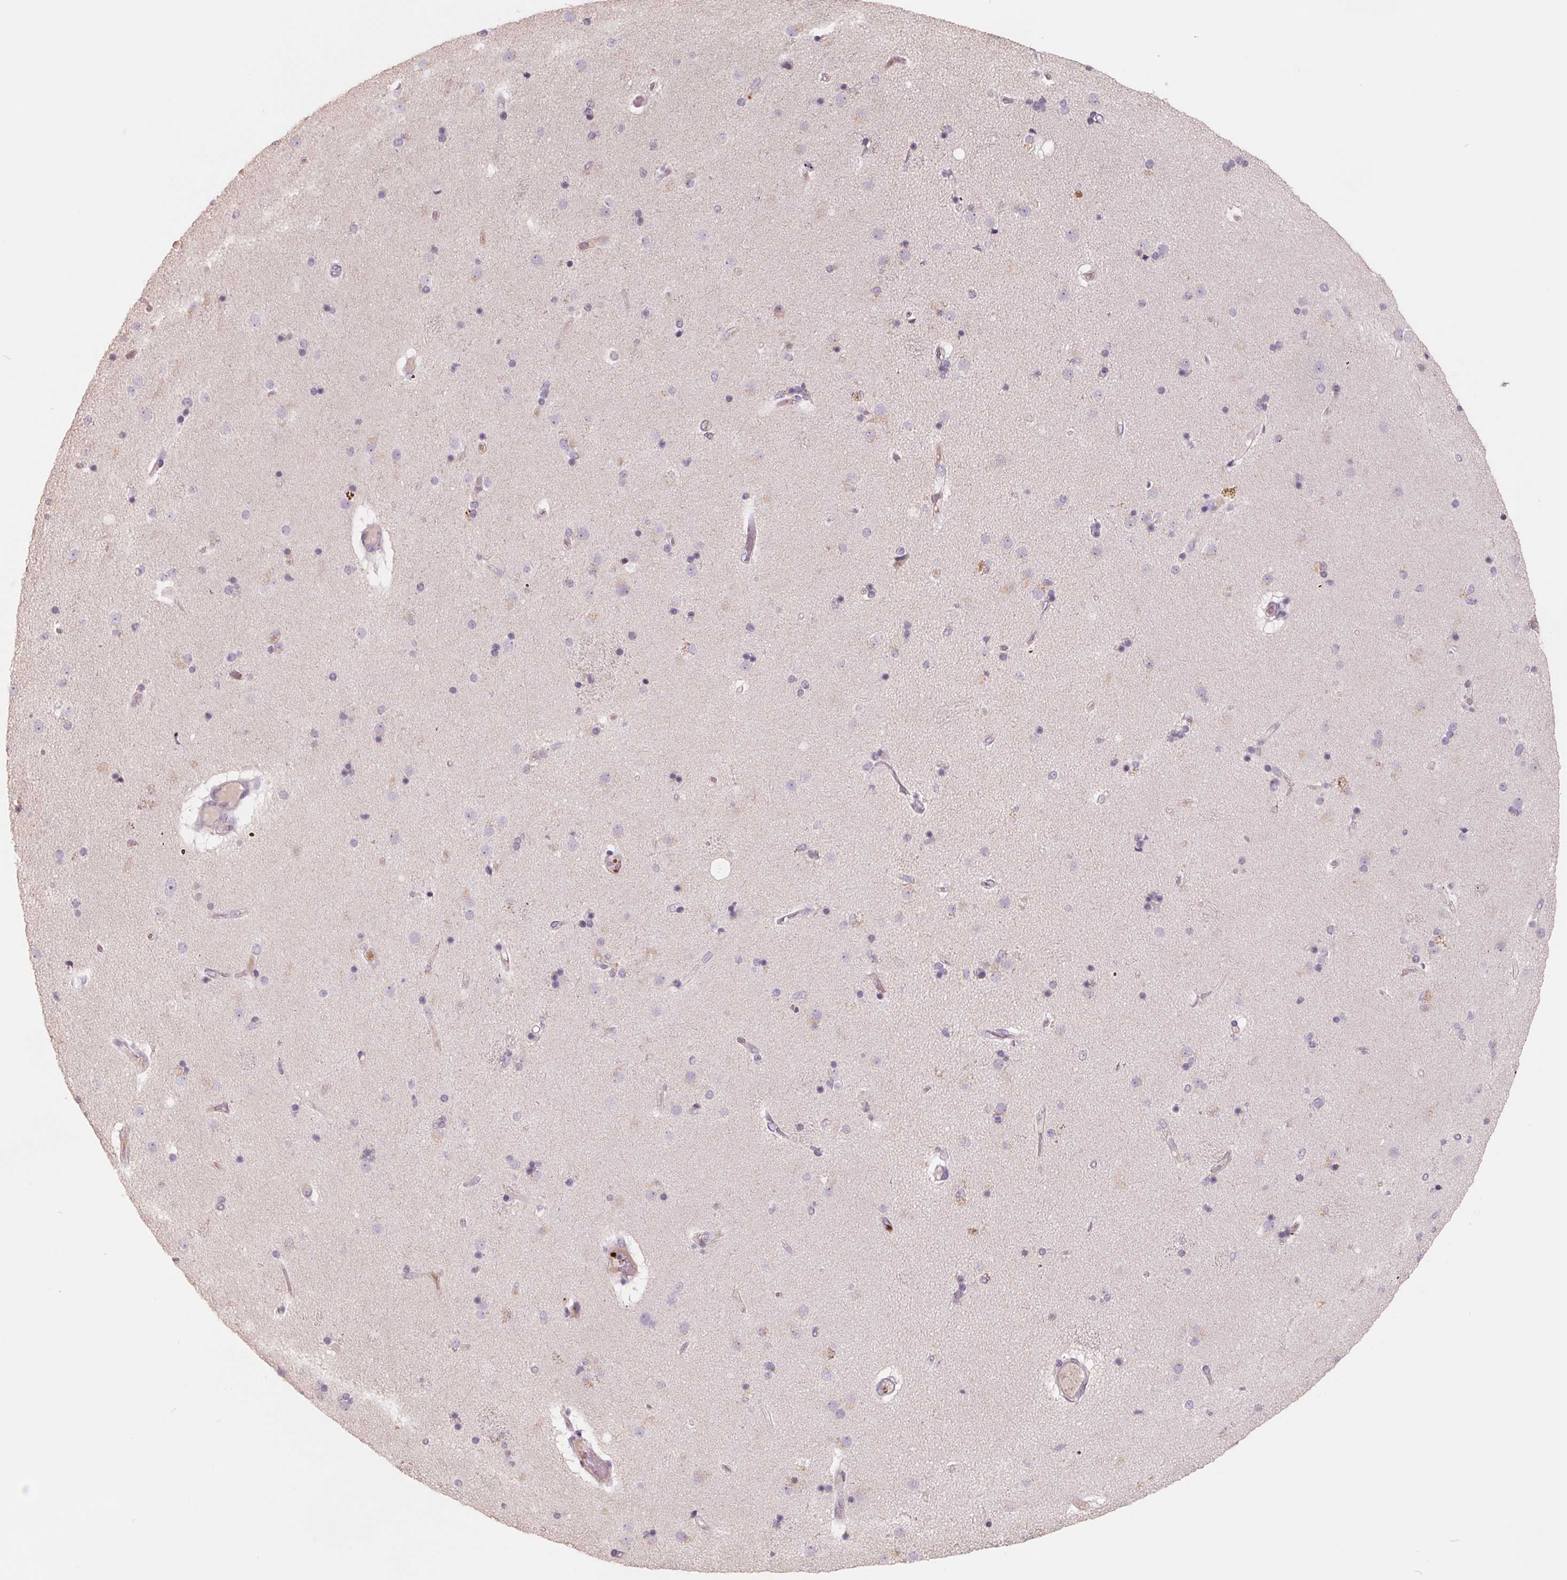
{"staining": {"intensity": "negative", "quantity": "none", "location": "none"}, "tissue": "caudate", "cell_type": "Glial cells", "image_type": "normal", "snomed": [{"axis": "morphology", "description": "Normal tissue, NOS"}, {"axis": "topography", "description": "Lateral ventricle wall"}], "caption": "Protein analysis of normal caudate exhibits no significant staining in glial cells. (DAB (3,3'-diaminobenzidine) IHC visualized using brightfield microscopy, high magnification).", "gene": "FTCD", "patient": {"sex": "female", "age": 71}}